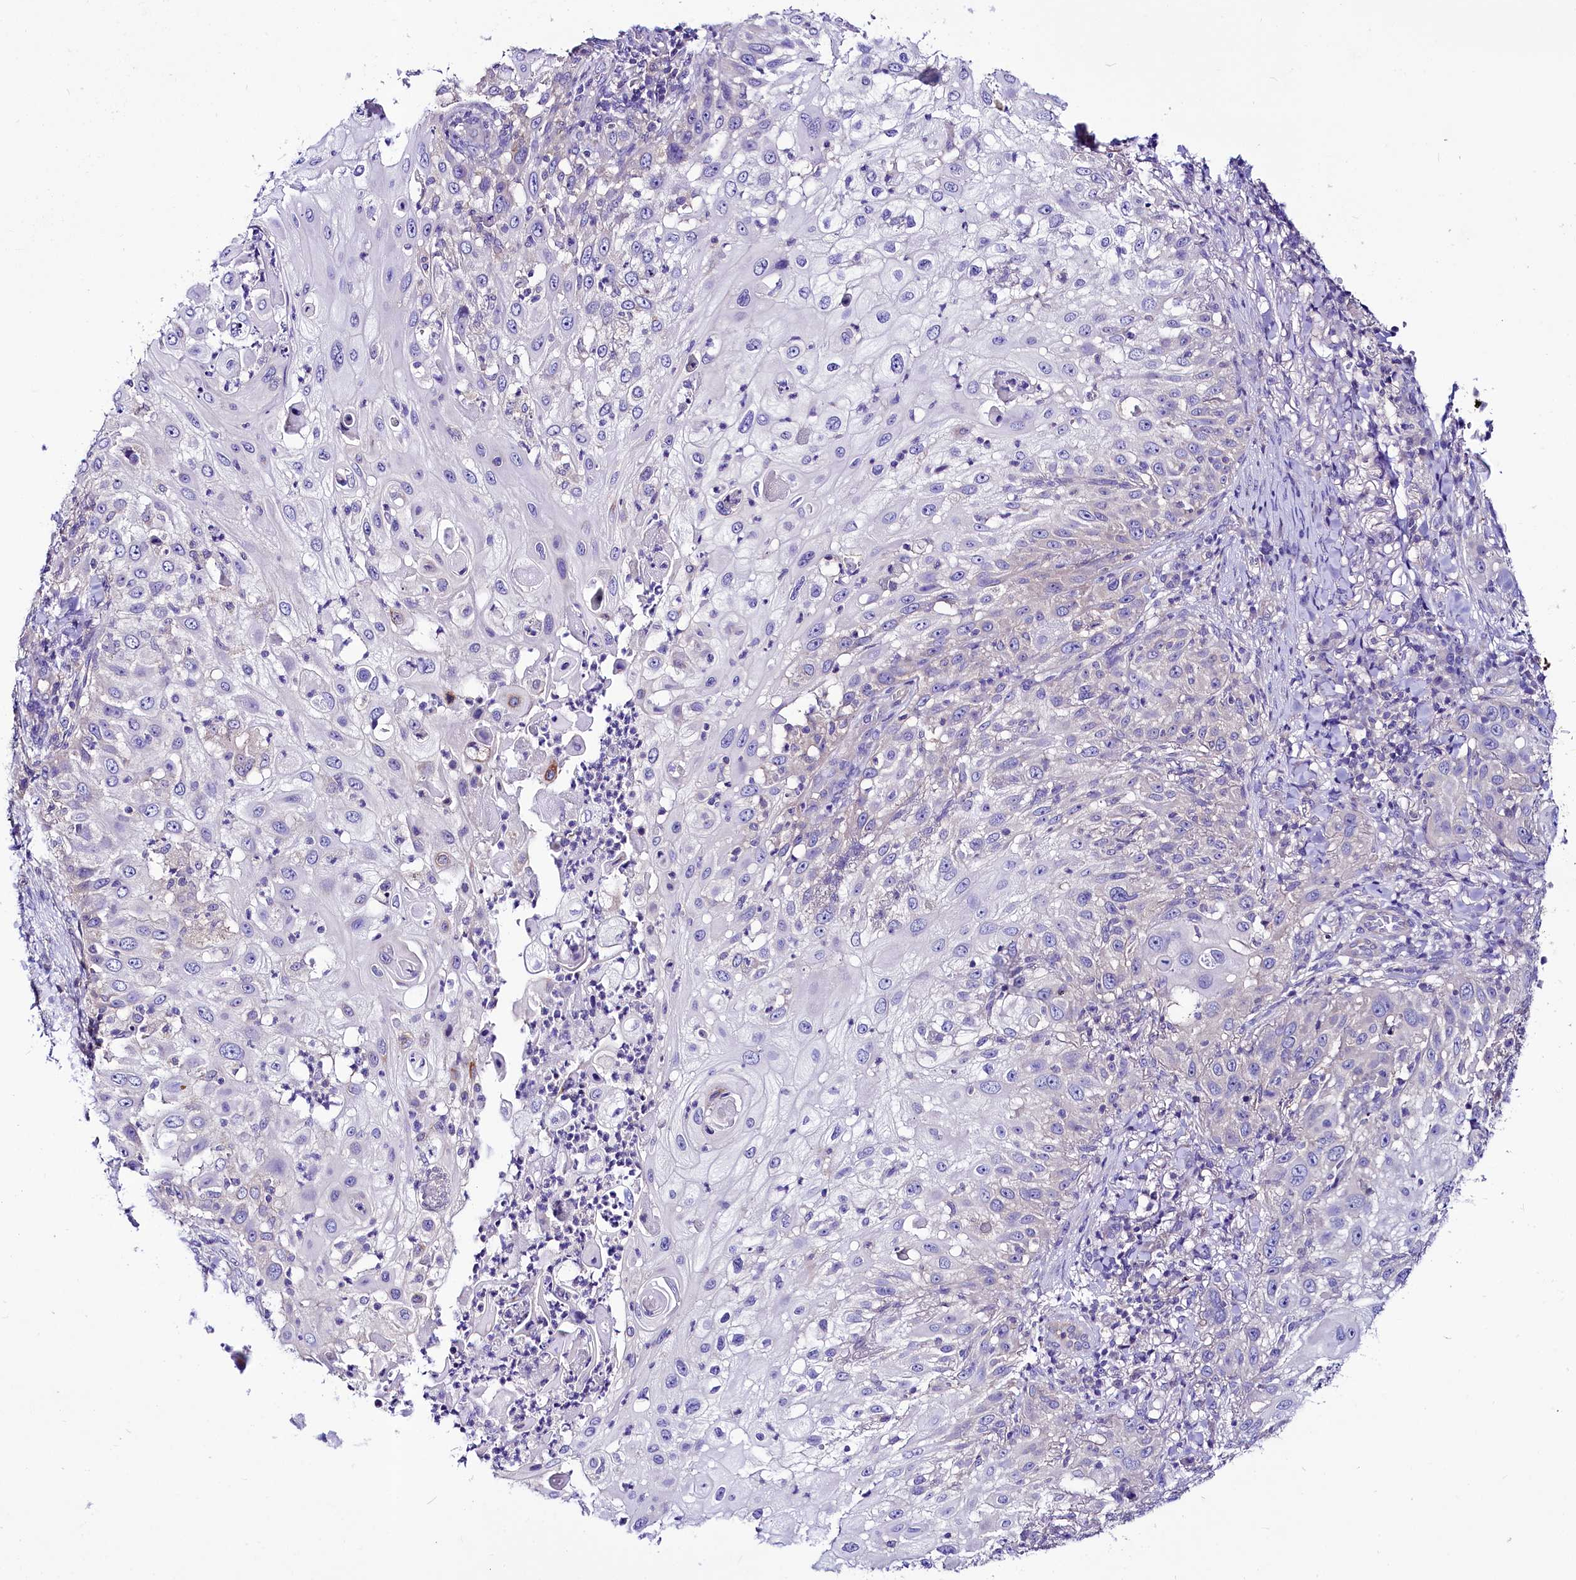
{"staining": {"intensity": "negative", "quantity": "none", "location": "none"}, "tissue": "skin cancer", "cell_type": "Tumor cells", "image_type": "cancer", "snomed": [{"axis": "morphology", "description": "Squamous cell carcinoma, NOS"}, {"axis": "topography", "description": "Skin"}], "caption": "IHC of skin cancer demonstrates no expression in tumor cells.", "gene": "ABHD5", "patient": {"sex": "female", "age": 44}}